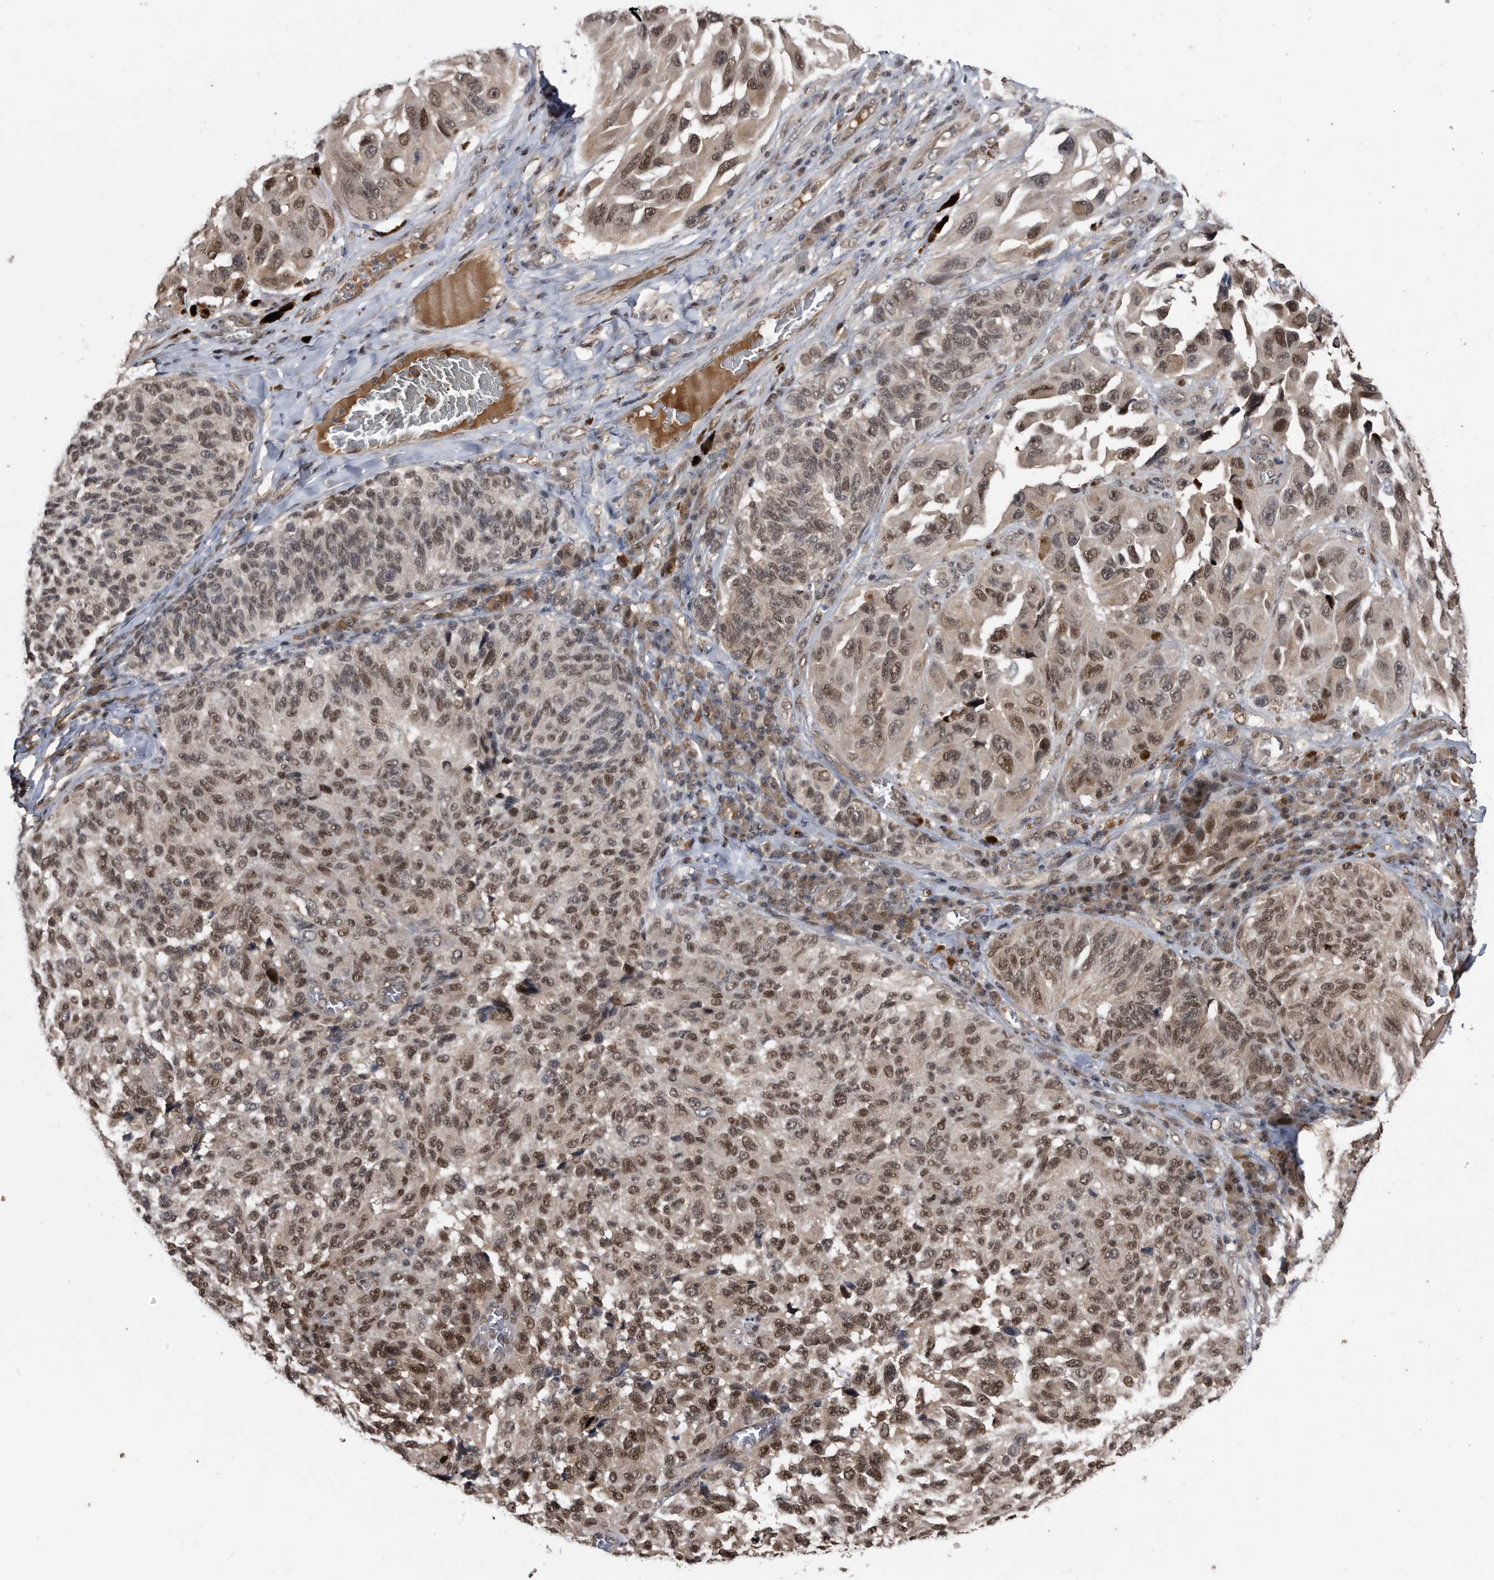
{"staining": {"intensity": "moderate", "quantity": ">75%", "location": "cytoplasmic/membranous,nuclear"}, "tissue": "melanoma", "cell_type": "Tumor cells", "image_type": "cancer", "snomed": [{"axis": "morphology", "description": "Malignant melanoma, NOS"}, {"axis": "topography", "description": "Skin"}], "caption": "Immunohistochemistry of malignant melanoma reveals medium levels of moderate cytoplasmic/membranous and nuclear positivity in about >75% of tumor cells.", "gene": "RAD23B", "patient": {"sex": "female", "age": 73}}